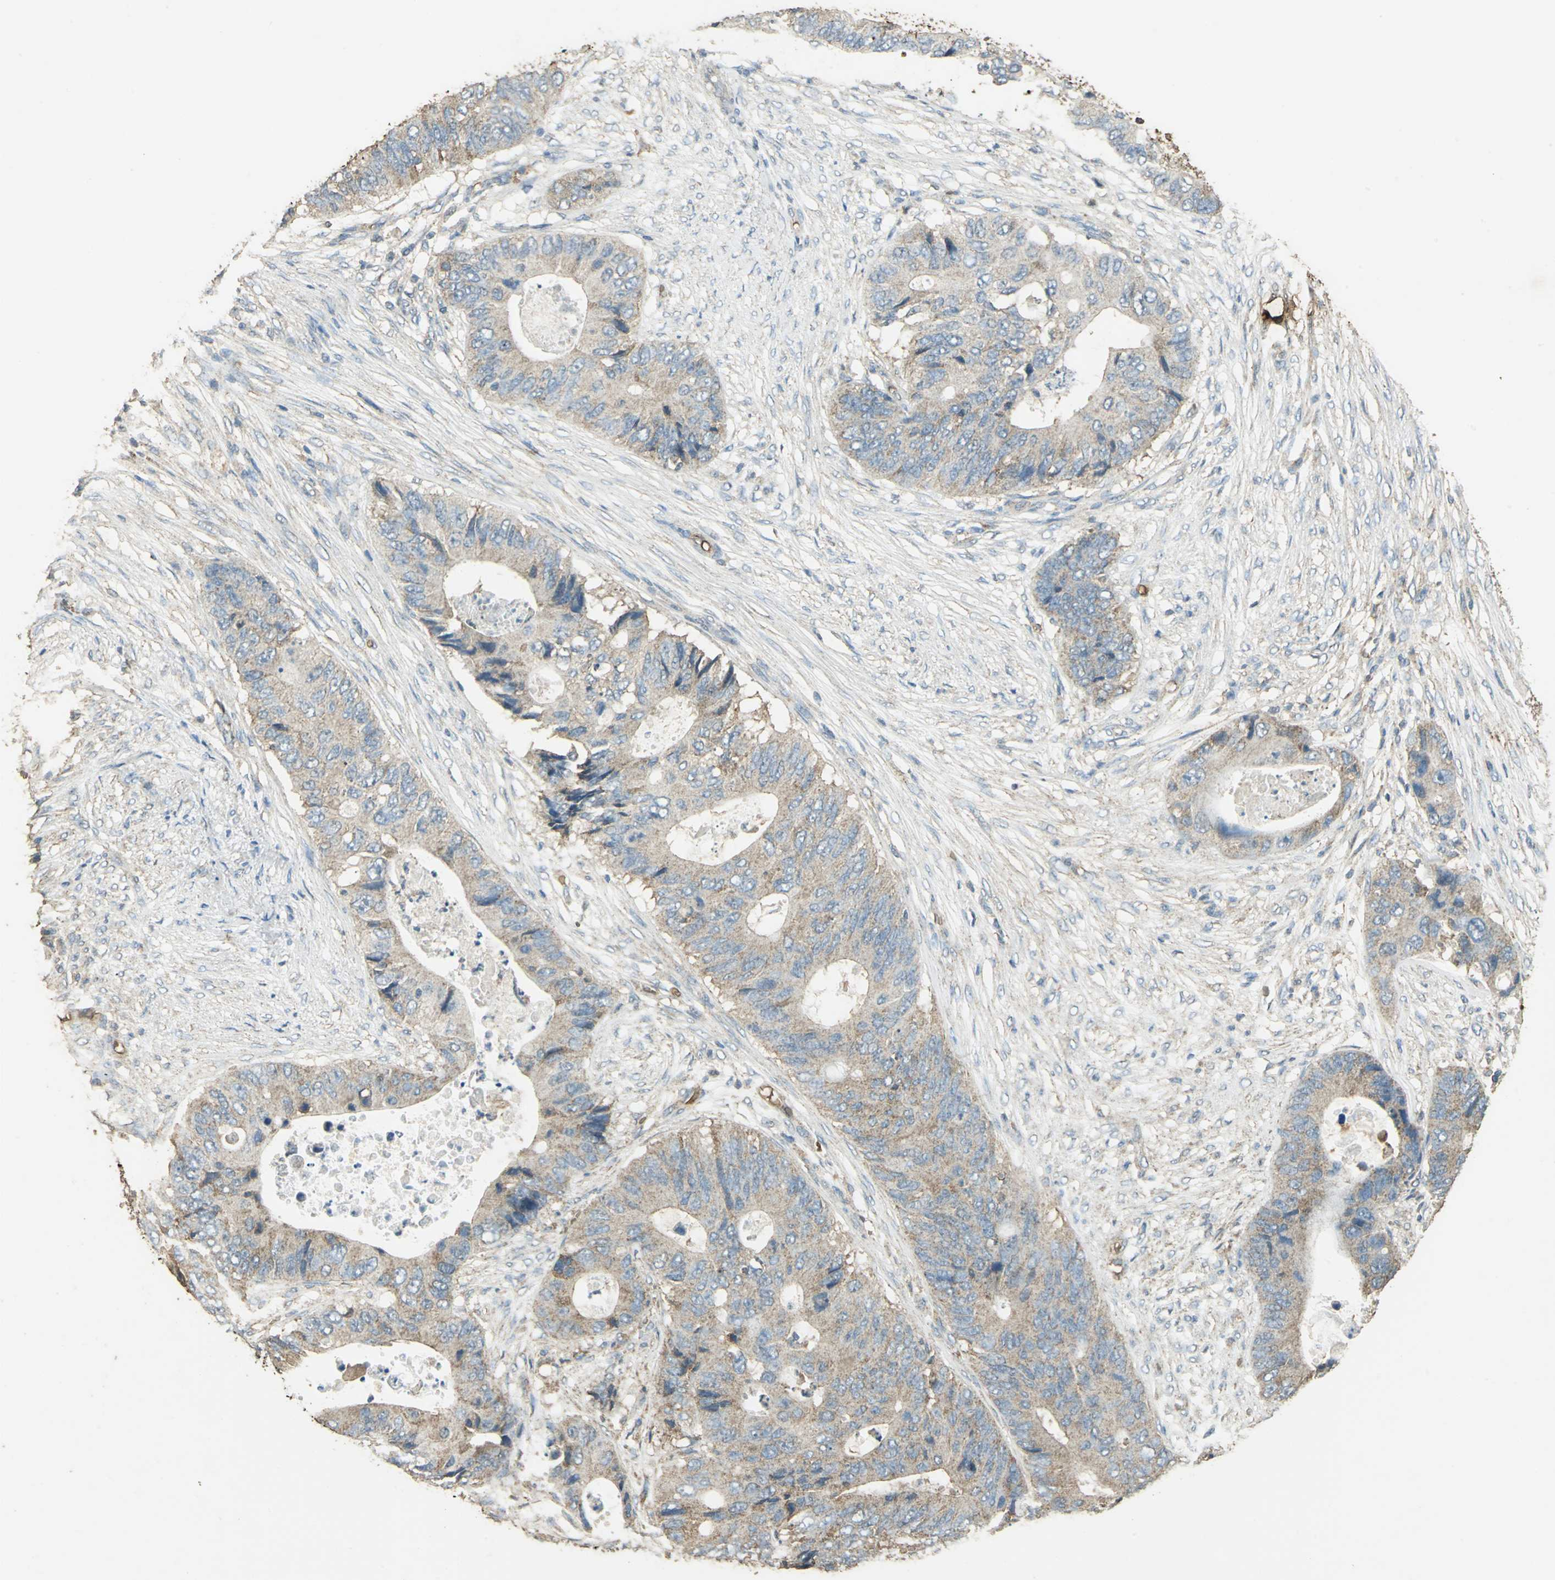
{"staining": {"intensity": "weak", "quantity": ">75%", "location": "cytoplasmic/membranous"}, "tissue": "colorectal cancer", "cell_type": "Tumor cells", "image_type": "cancer", "snomed": [{"axis": "morphology", "description": "Adenocarcinoma, NOS"}, {"axis": "topography", "description": "Colon"}], "caption": "Immunohistochemical staining of colorectal cancer reveals low levels of weak cytoplasmic/membranous expression in about >75% of tumor cells.", "gene": "TRAPPC2", "patient": {"sex": "male", "age": 71}}